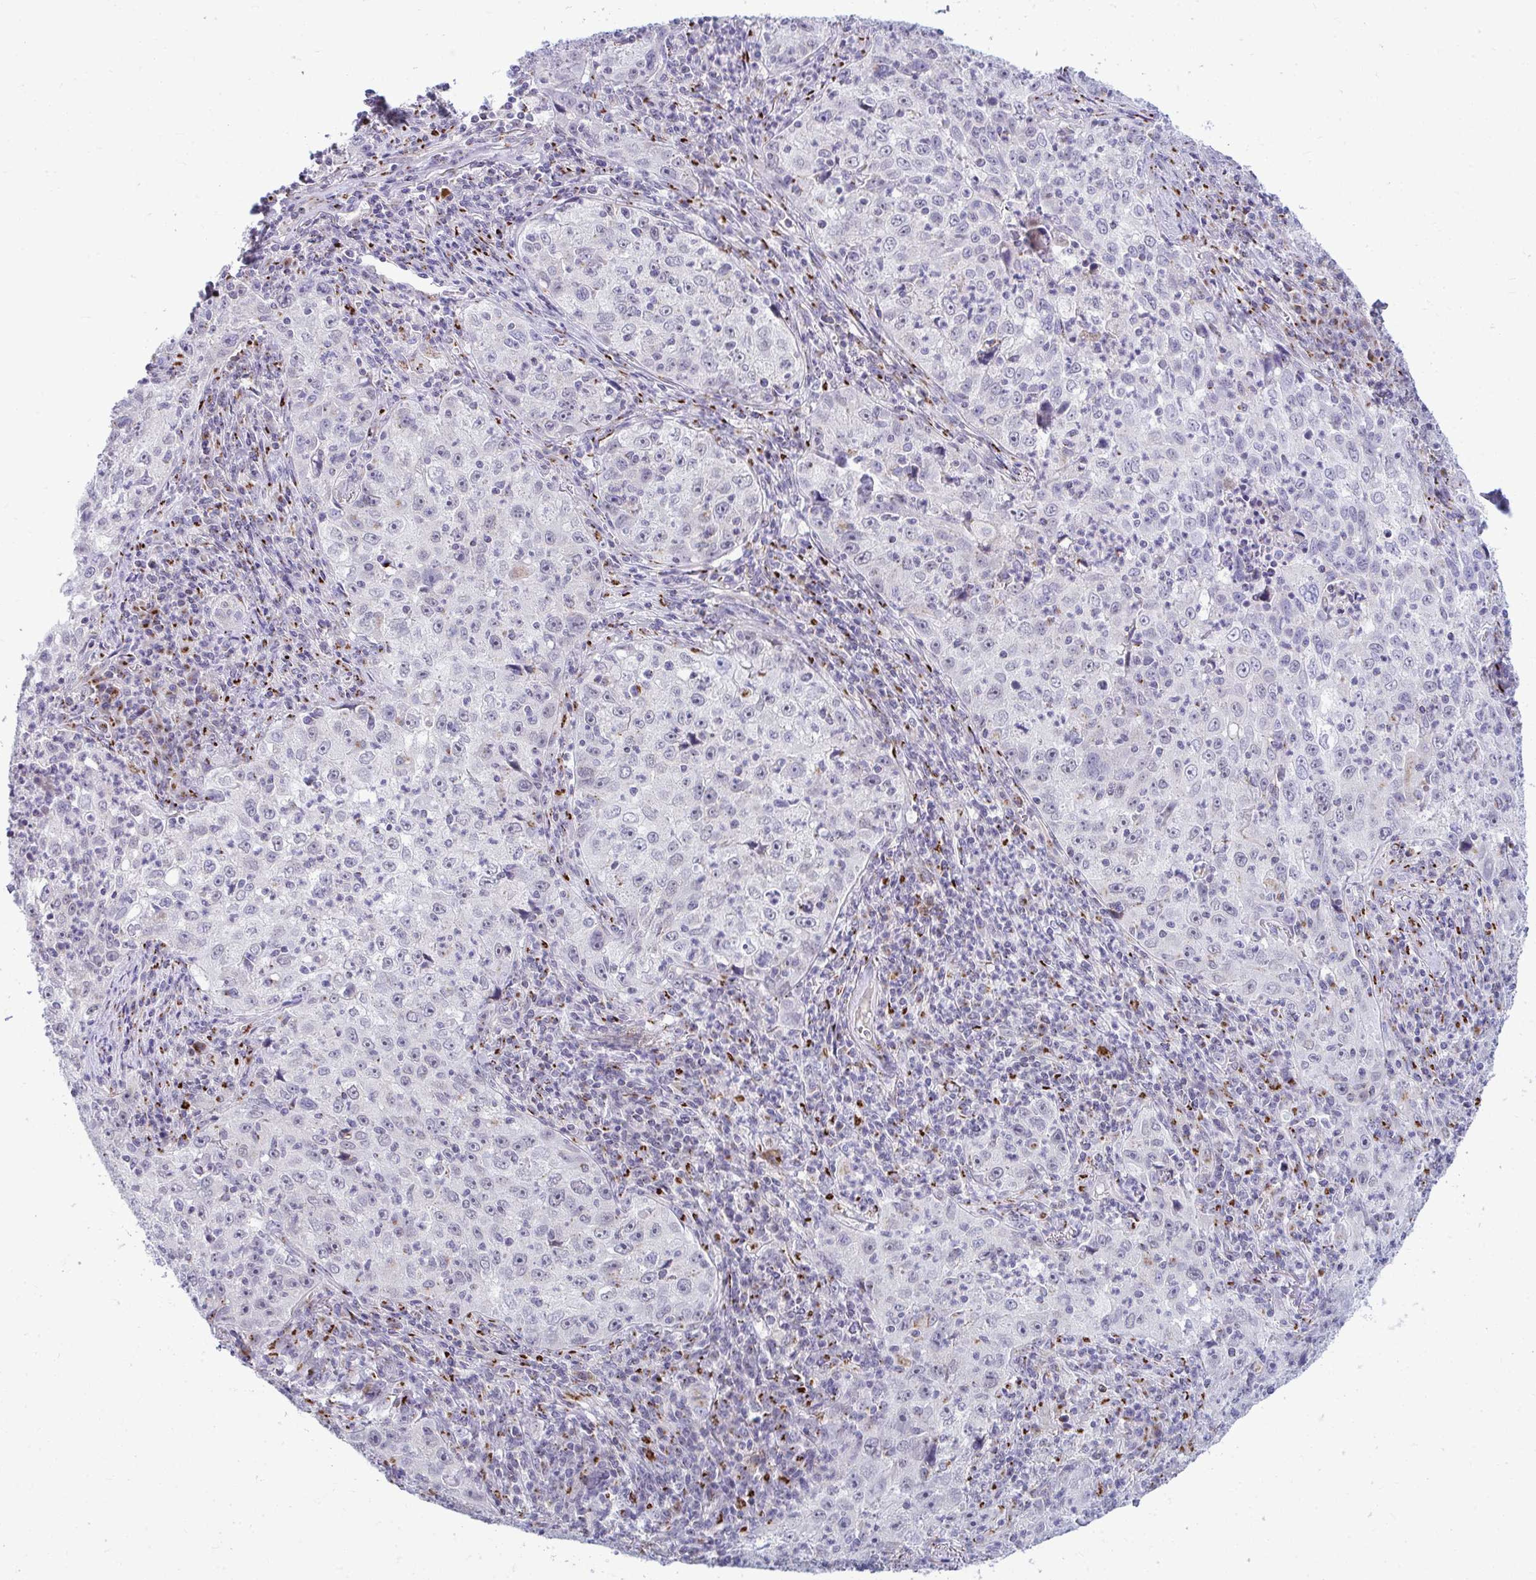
{"staining": {"intensity": "negative", "quantity": "none", "location": "none"}, "tissue": "lung cancer", "cell_type": "Tumor cells", "image_type": "cancer", "snomed": [{"axis": "morphology", "description": "Squamous cell carcinoma, NOS"}, {"axis": "topography", "description": "Lung"}], "caption": "High magnification brightfield microscopy of lung cancer (squamous cell carcinoma) stained with DAB (brown) and counterstained with hematoxylin (blue): tumor cells show no significant expression. (Stains: DAB immunohistochemistry with hematoxylin counter stain, Microscopy: brightfield microscopy at high magnification).", "gene": "DTX4", "patient": {"sex": "male", "age": 71}}